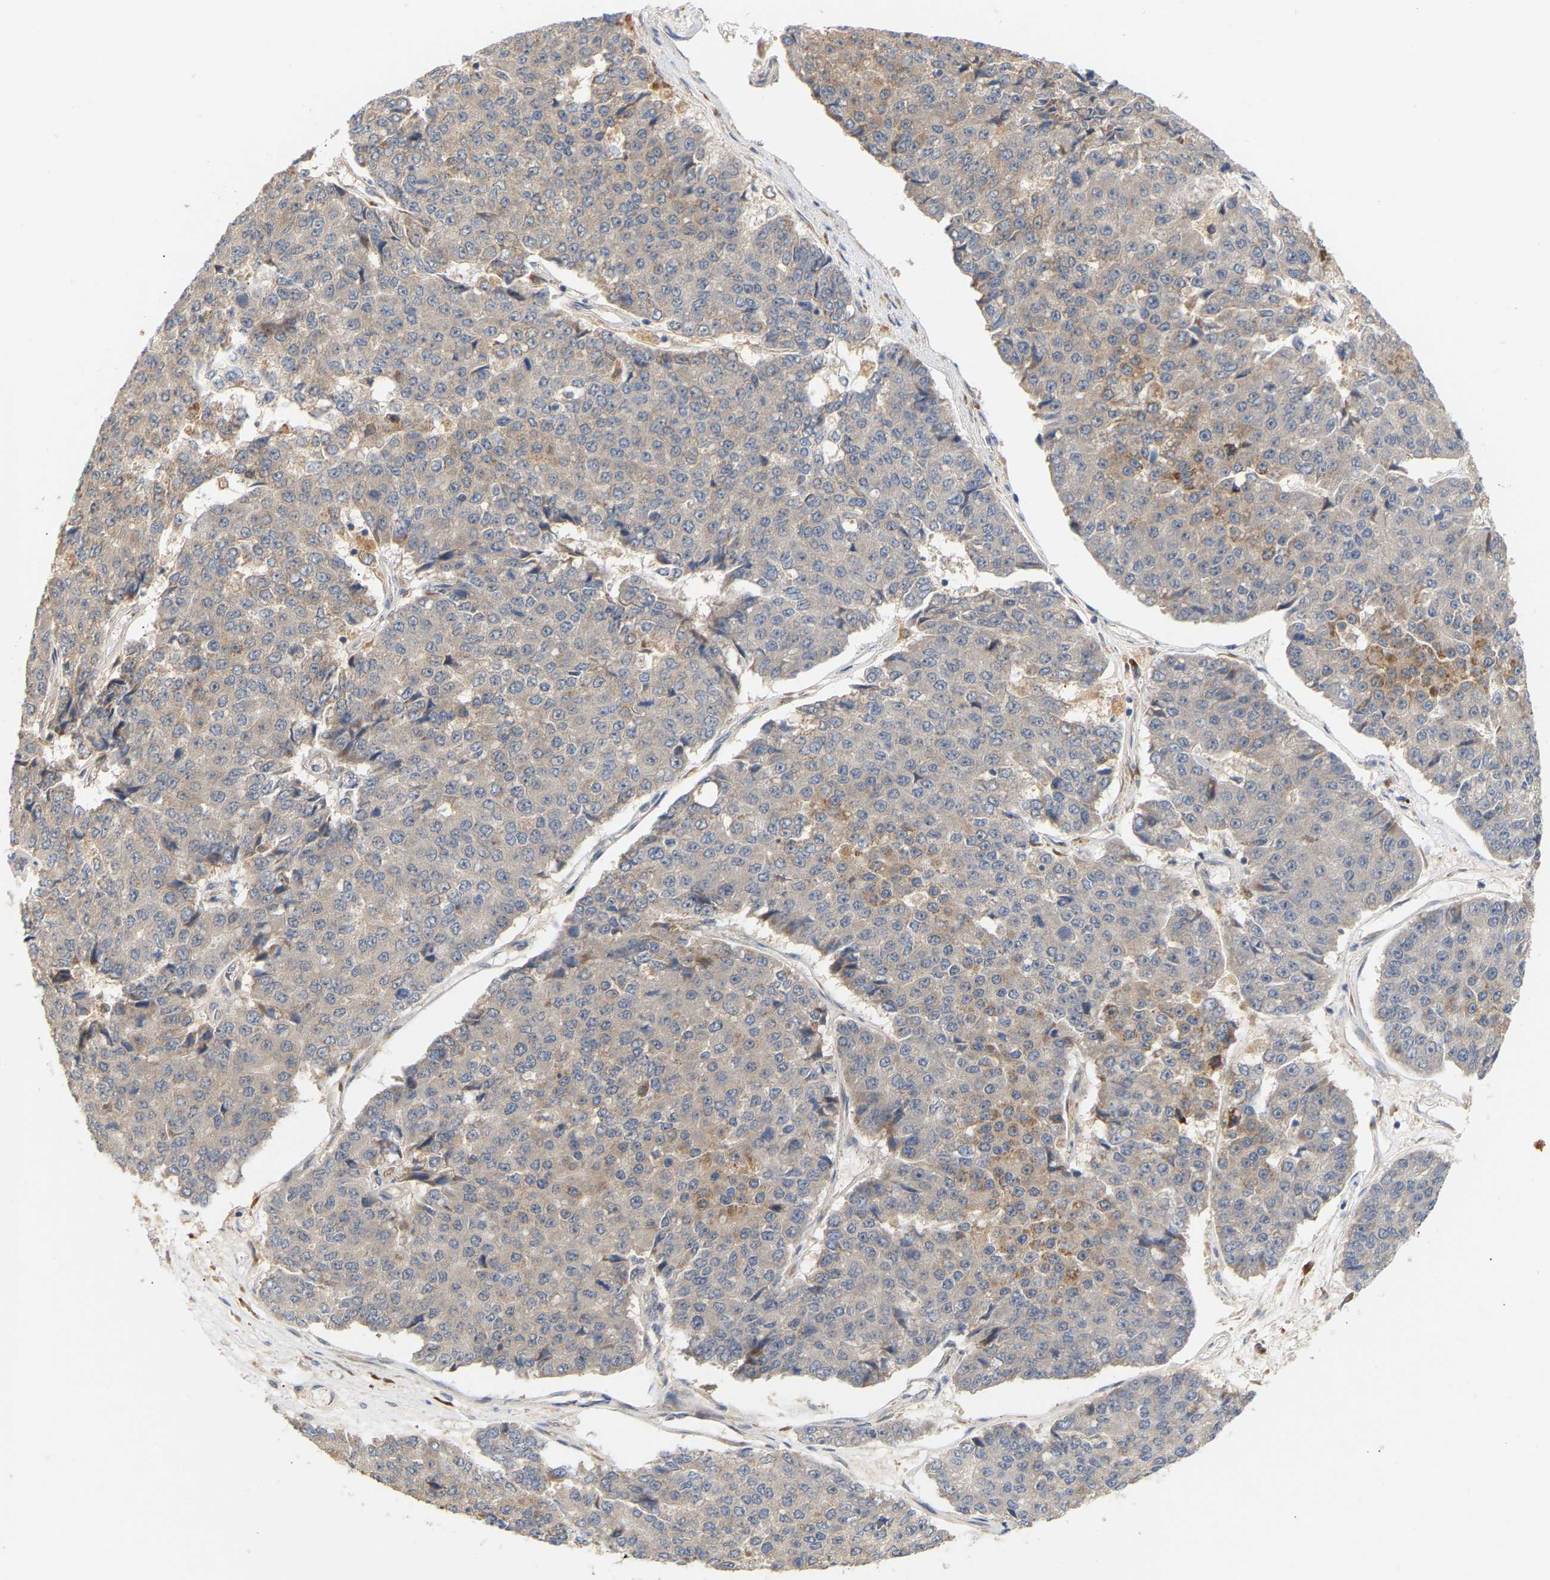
{"staining": {"intensity": "weak", "quantity": "<25%", "location": "cytoplasmic/membranous"}, "tissue": "pancreatic cancer", "cell_type": "Tumor cells", "image_type": "cancer", "snomed": [{"axis": "morphology", "description": "Adenocarcinoma, NOS"}, {"axis": "topography", "description": "Pancreas"}], "caption": "Pancreatic cancer was stained to show a protein in brown. There is no significant expression in tumor cells. (Immunohistochemistry (ihc), brightfield microscopy, high magnification).", "gene": "TPMT", "patient": {"sex": "male", "age": 50}}